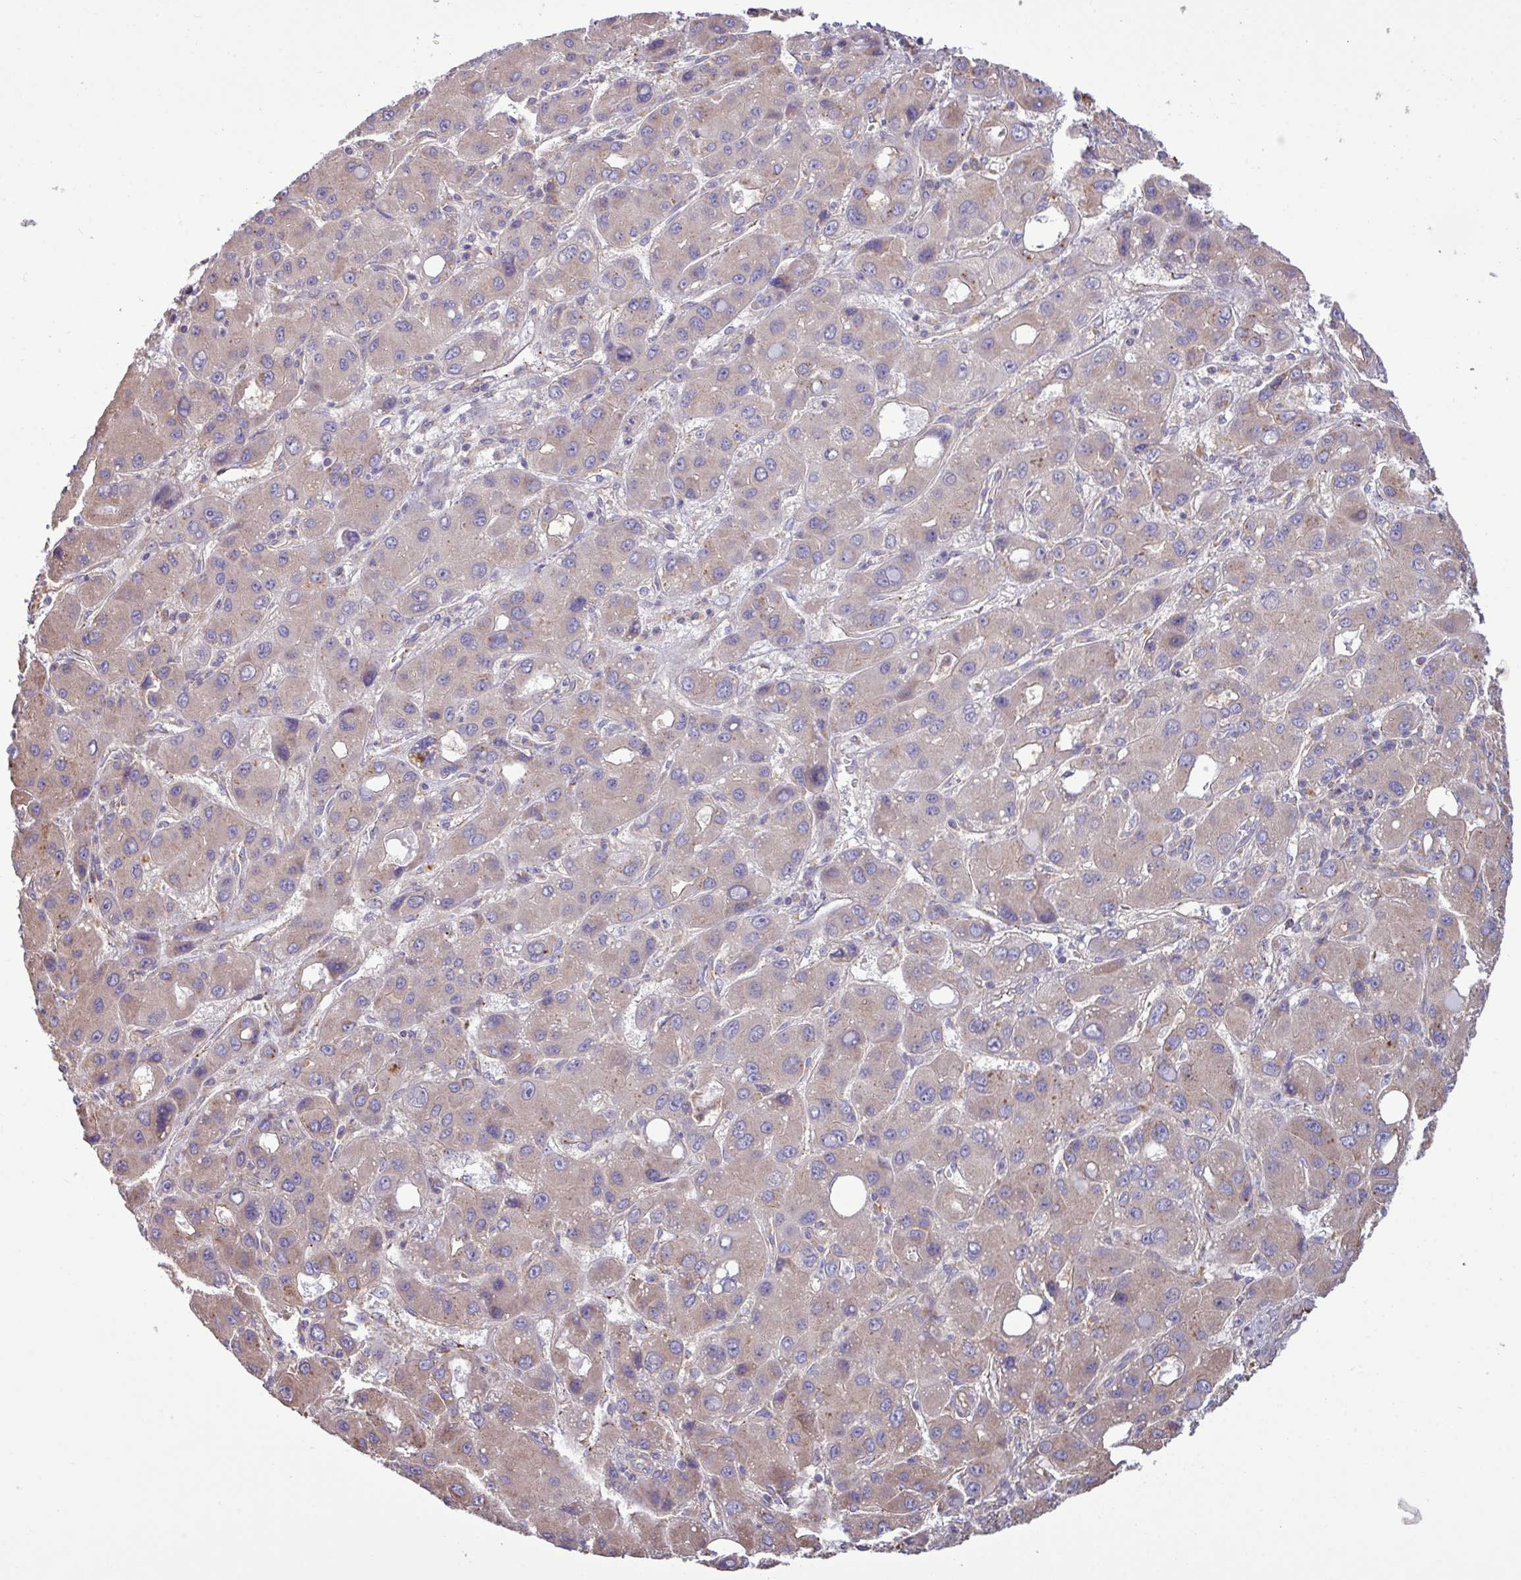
{"staining": {"intensity": "weak", "quantity": "25%-75%", "location": "cytoplasmic/membranous"}, "tissue": "liver cancer", "cell_type": "Tumor cells", "image_type": "cancer", "snomed": [{"axis": "morphology", "description": "Carcinoma, Hepatocellular, NOS"}, {"axis": "topography", "description": "Liver"}], "caption": "Human liver hepatocellular carcinoma stained with a protein marker reveals weak staining in tumor cells.", "gene": "PPM1J", "patient": {"sex": "male", "age": 55}}